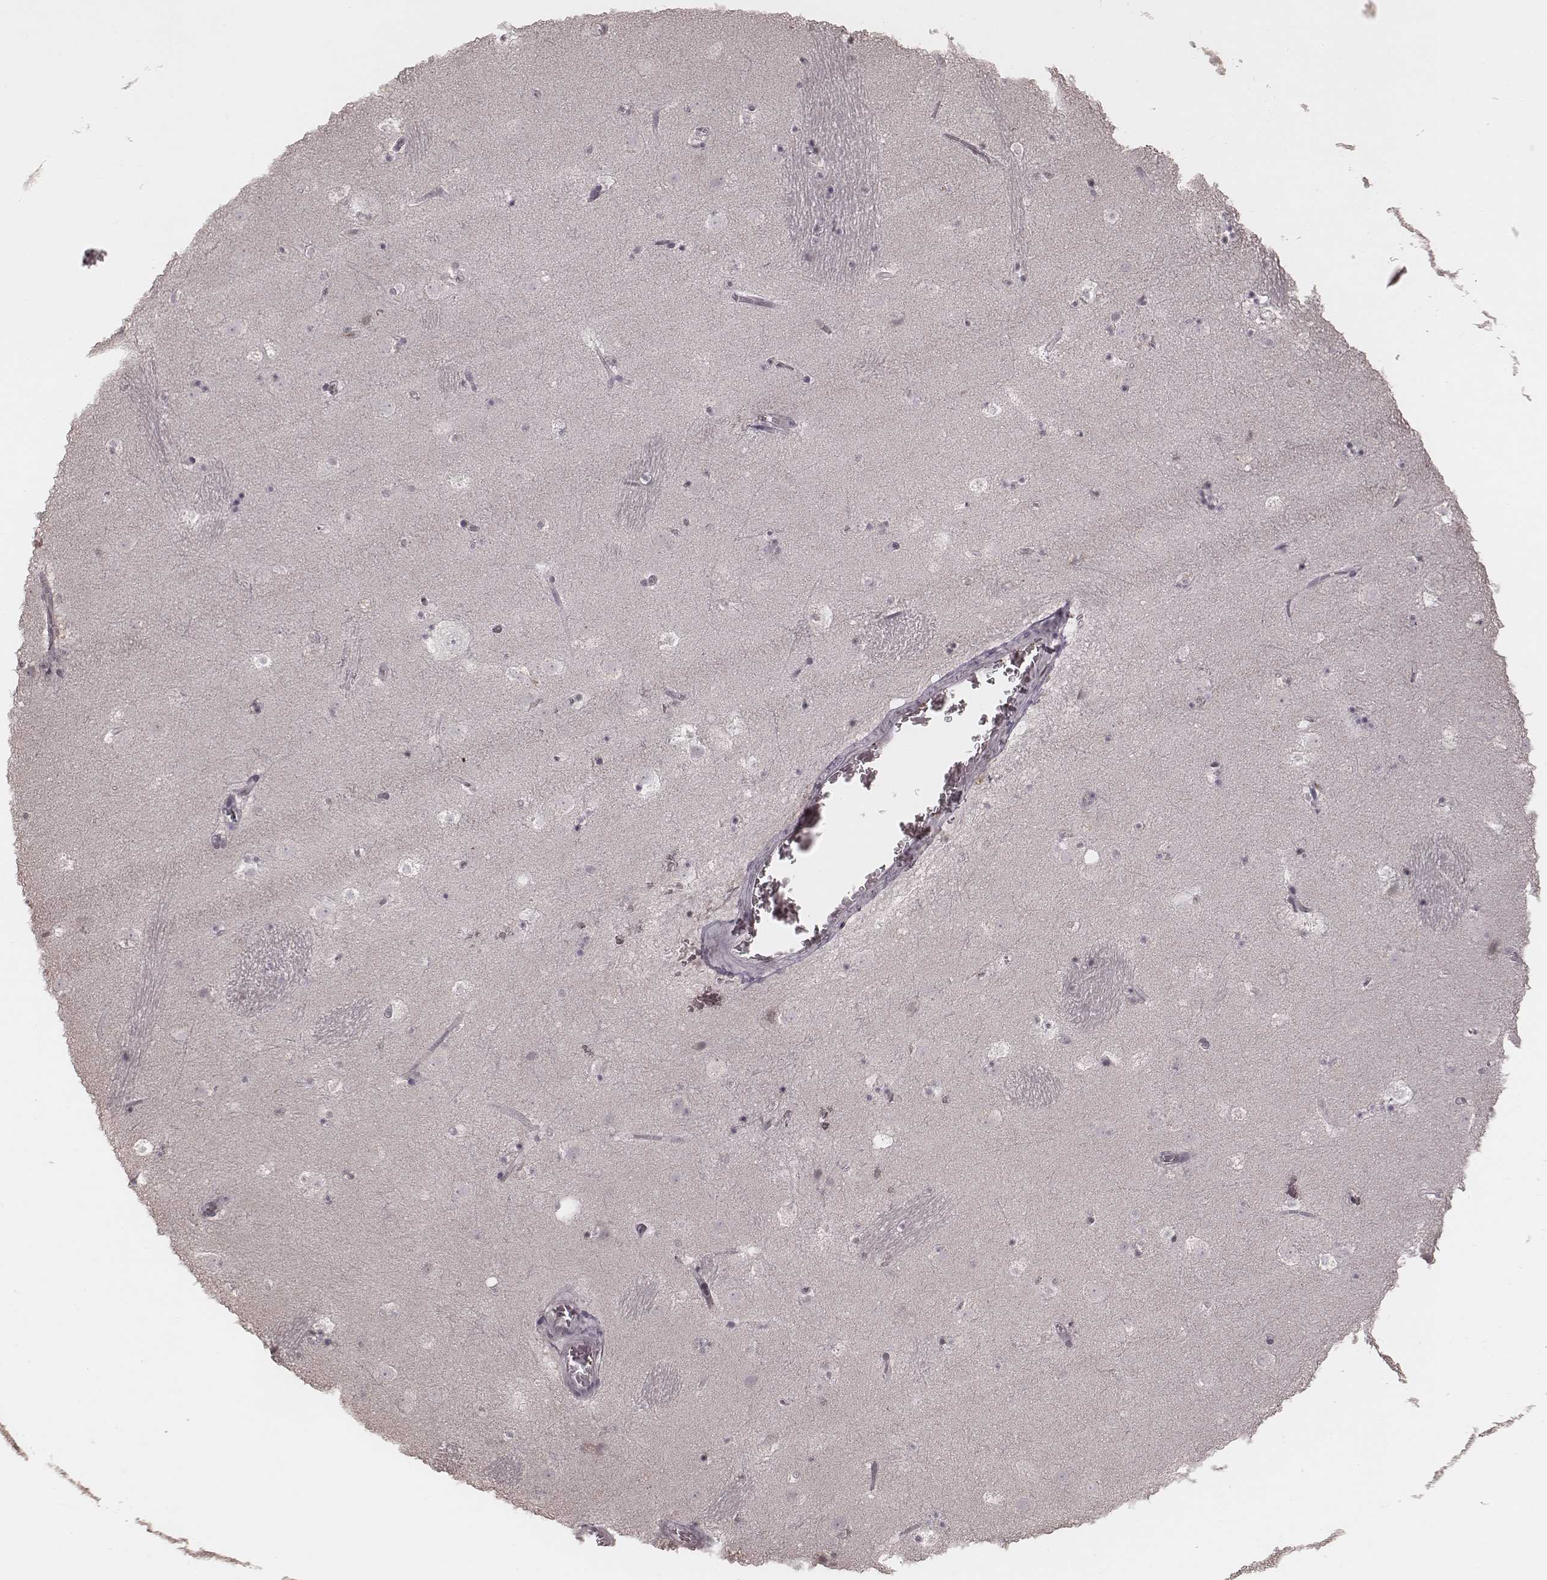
{"staining": {"intensity": "negative", "quantity": "none", "location": "none"}, "tissue": "caudate", "cell_type": "Glial cells", "image_type": "normal", "snomed": [{"axis": "morphology", "description": "Normal tissue, NOS"}, {"axis": "topography", "description": "Lateral ventricle wall"}], "caption": "Immunohistochemistry (IHC) micrograph of normal caudate: caudate stained with DAB demonstrates no significant protein expression in glial cells.", "gene": "IL5", "patient": {"sex": "male", "age": 37}}